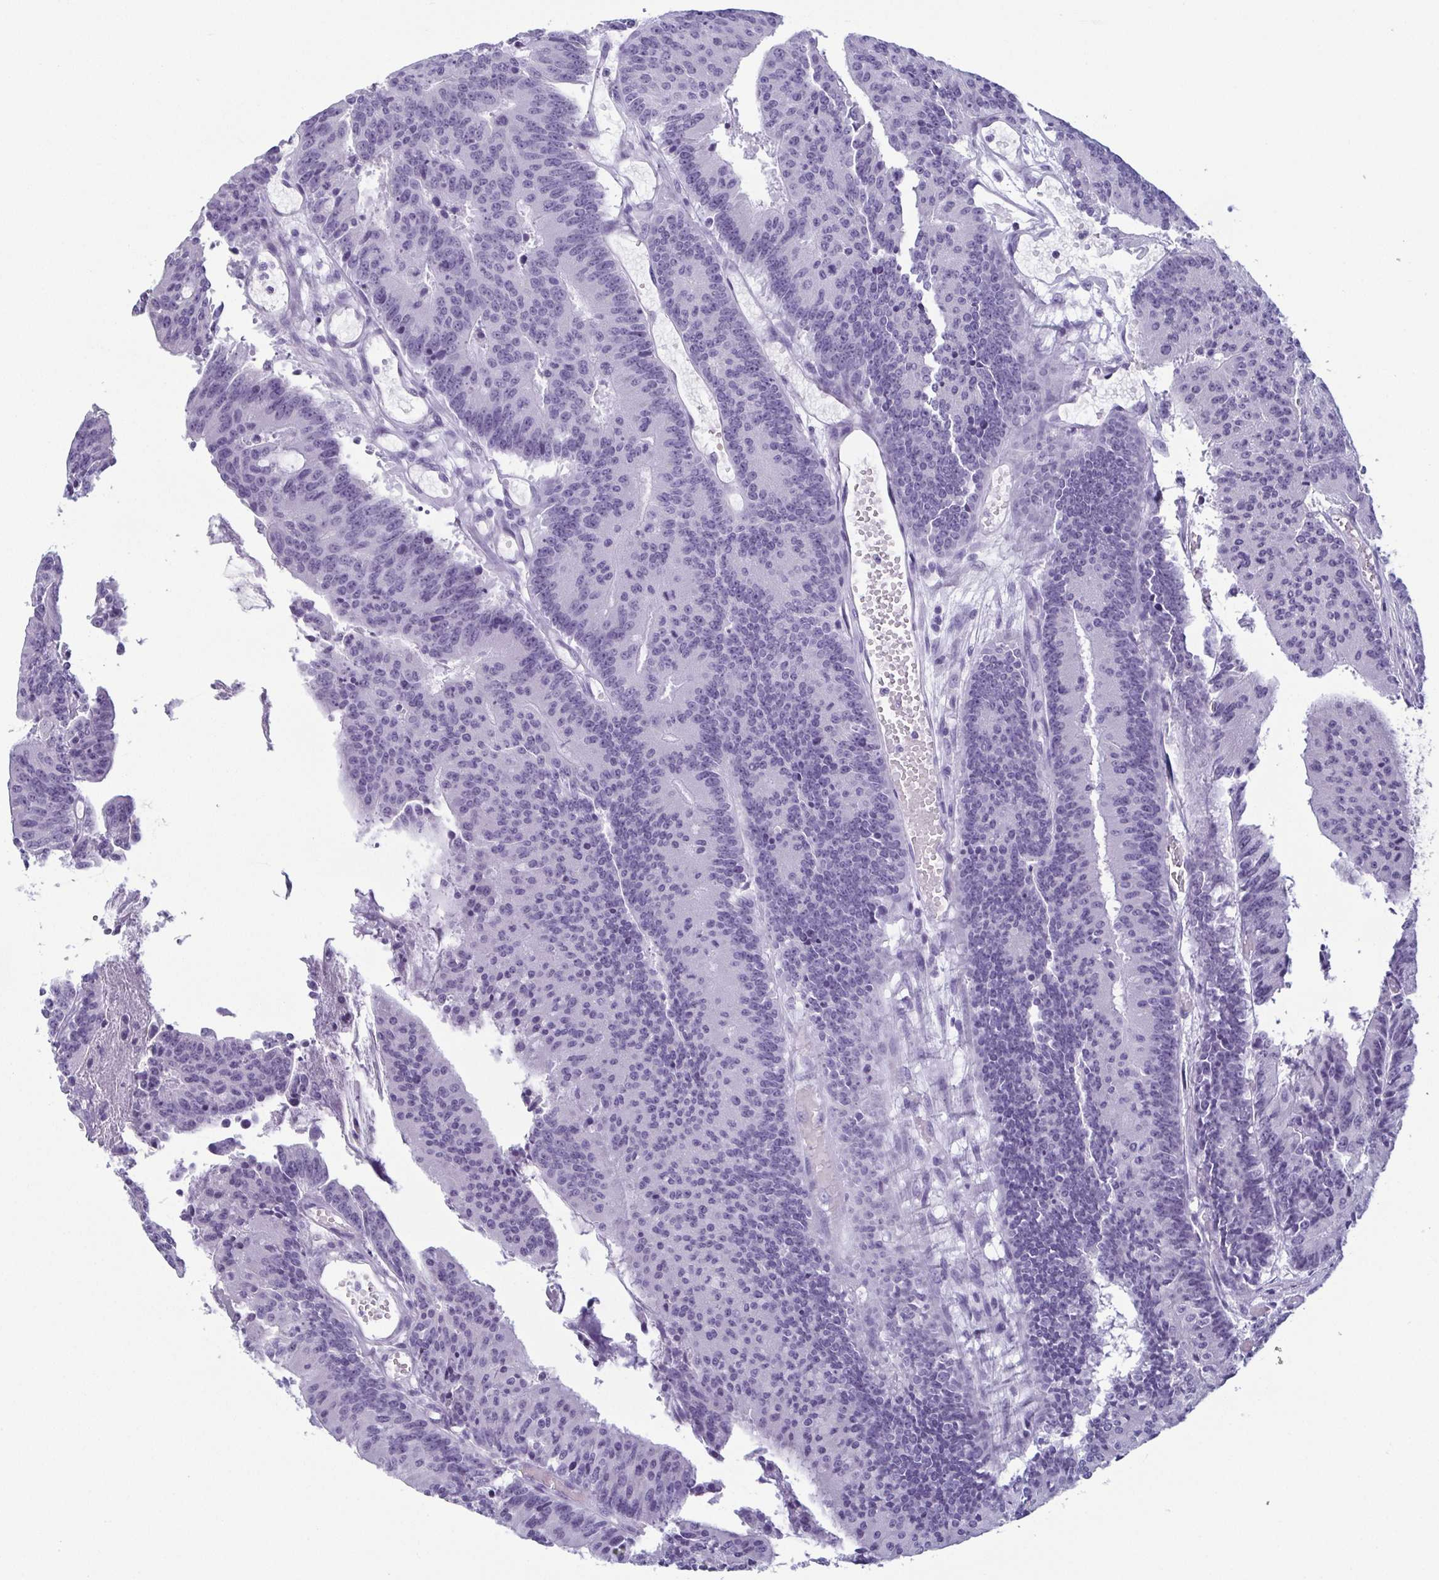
{"staining": {"intensity": "negative", "quantity": "none", "location": "none"}, "tissue": "colorectal cancer", "cell_type": "Tumor cells", "image_type": "cancer", "snomed": [{"axis": "morphology", "description": "Adenocarcinoma, NOS"}, {"axis": "topography", "description": "Colon"}], "caption": "Immunohistochemical staining of human colorectal cancer (adenocarcinoma) exhibits no significant staining in tumor cells.", "gene": "KRT78", "patient": {"sex": "female", "age": 78}}